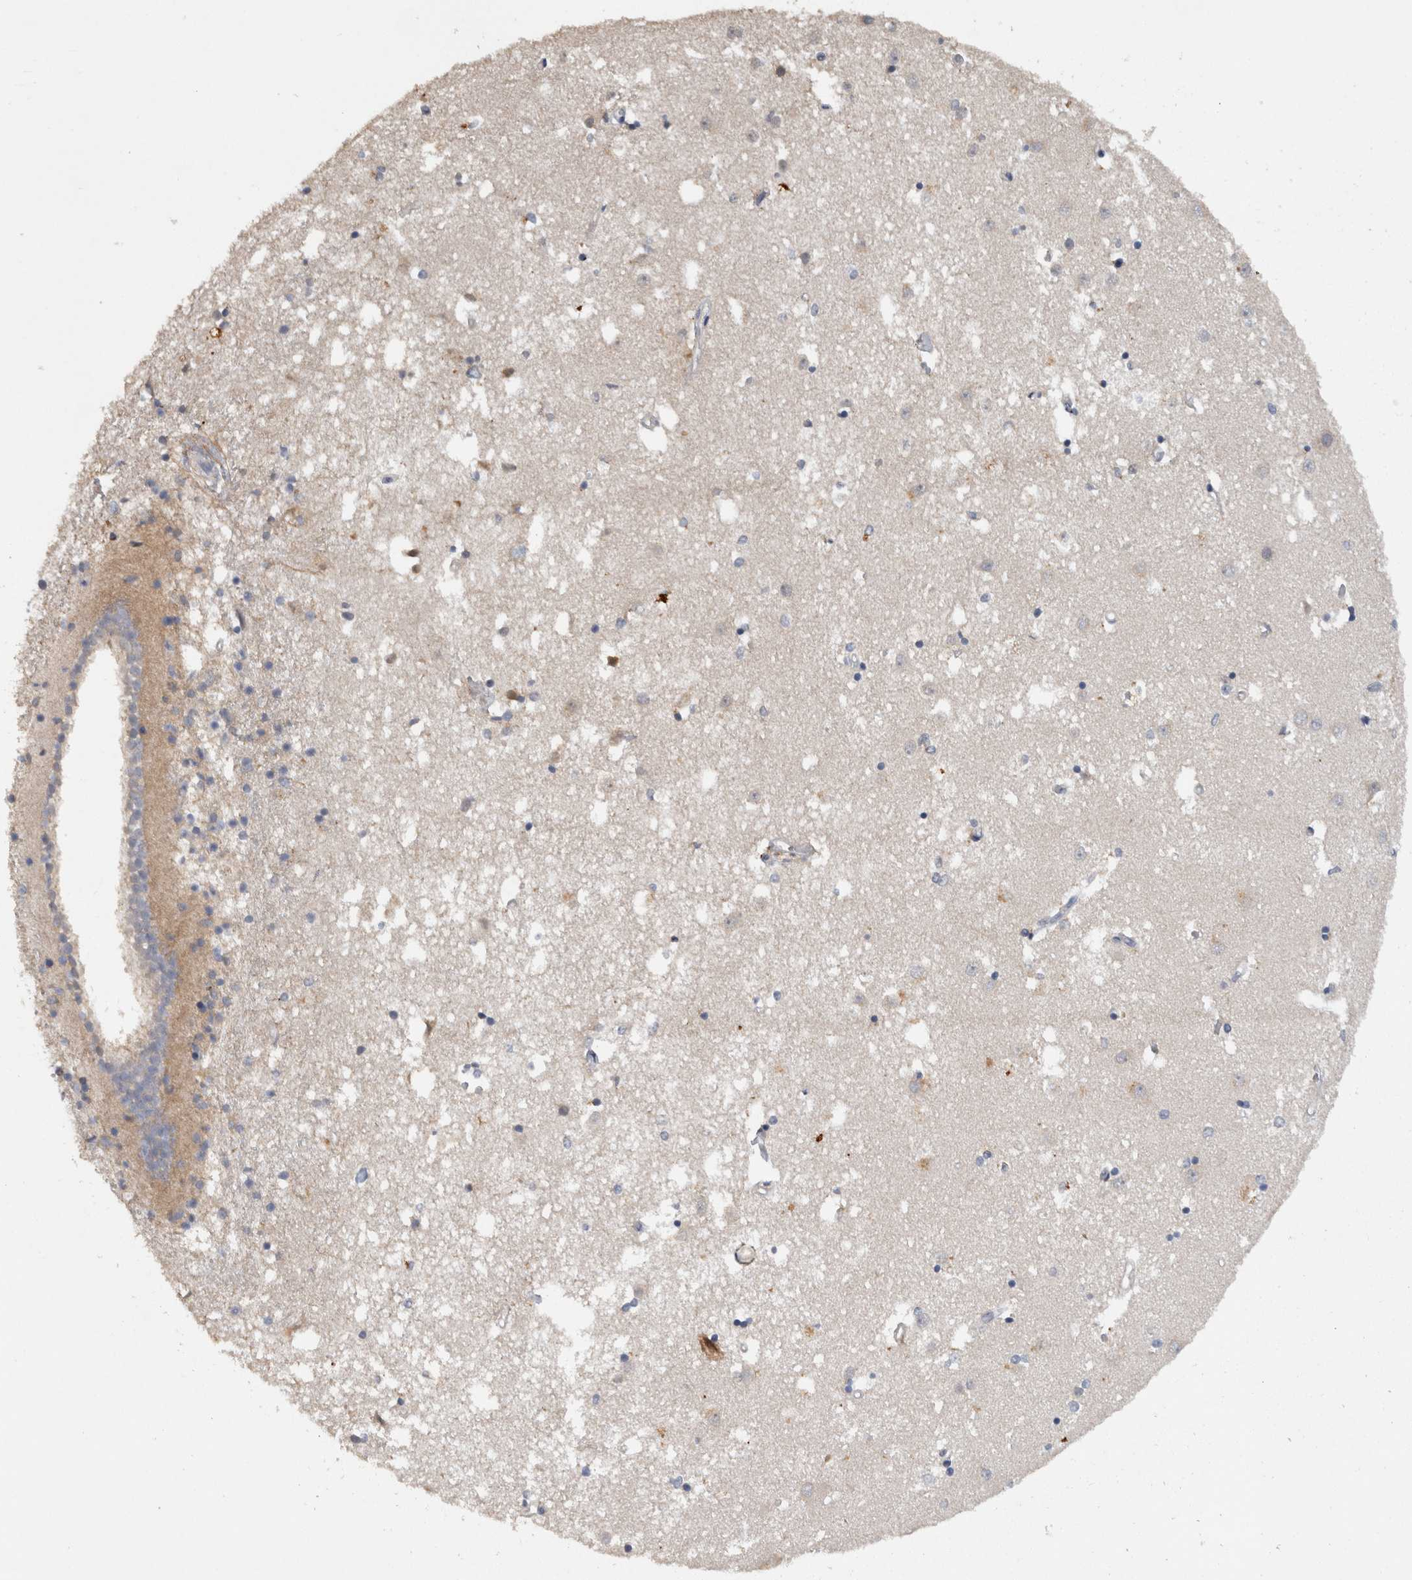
{"staining": {"intensity": "weak", "quantity": "<25%", "location": "cytoplasmic/membranous"}, "tissue": "caudate", "cell_type": "Glial cells", "image_type": "normal", "snomed": [{"axis": "morphology", "description": "Normal tissue, NOS"}, {"axis": "topography", "description": "Lateral ventricle wall"}], "caption": "High power microscopy photomicrograph of an immunohistochemistry (IHC) photomicrograph of unremarkable caudate, revealing no significant staining in glial cells.", "gene": "HEXD", "patient": {"sex": "male", "age": 45}}